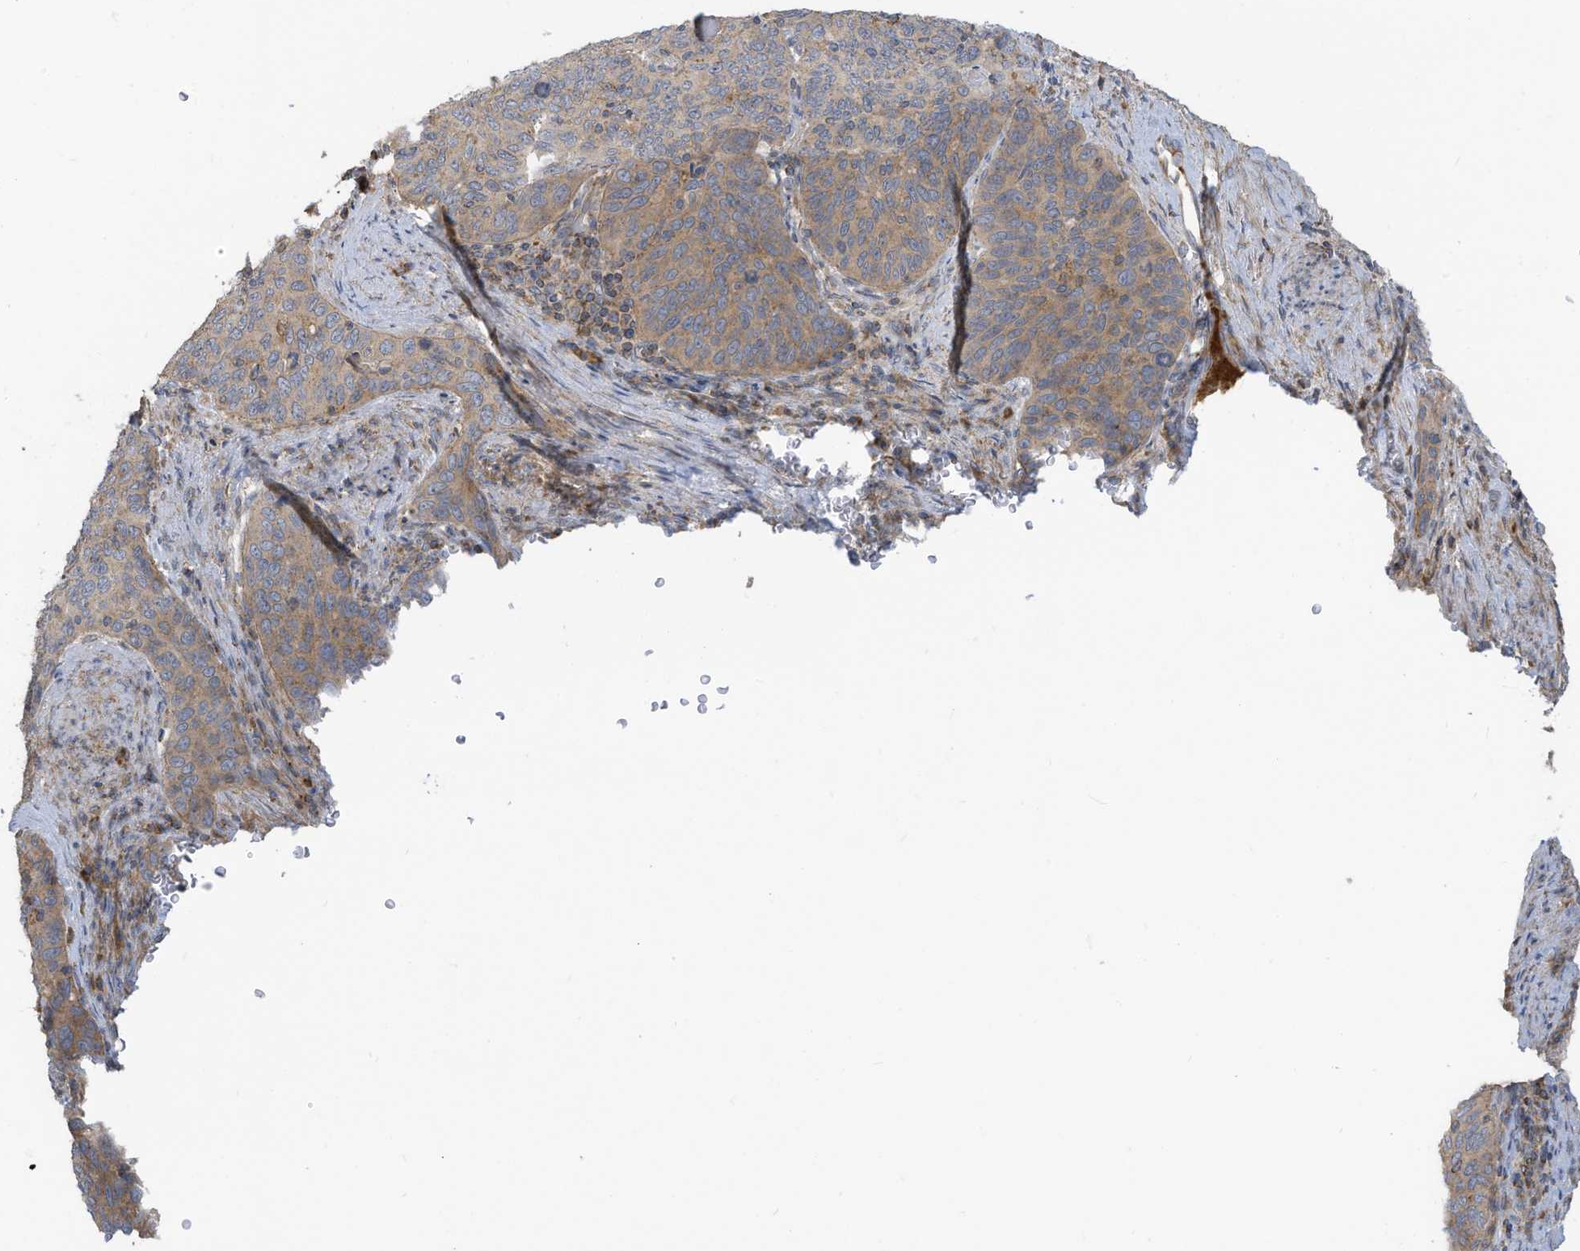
{"staining": {"intensity": "moderate", "quantity": "<25%", "location": "cytoplasmic/membranous"}, "tissue": "cervical cancer", "cell_type": "Tumor cells", "image_type": "cancer", "snomed": [{"axis": "morphology", "description": "Squamous cell carcinoma, NOS"}, {"axis": "topography", "description": "Cervix"}], "caption": "The immunohistochemical stain shows moderate cytoplasmic/membranous staining in tumor cells of cervical cancer (squamous cell carcinoma) tissue.", "gene": "GTPBP2", "patient": {"sex": "female", "age": 60}}